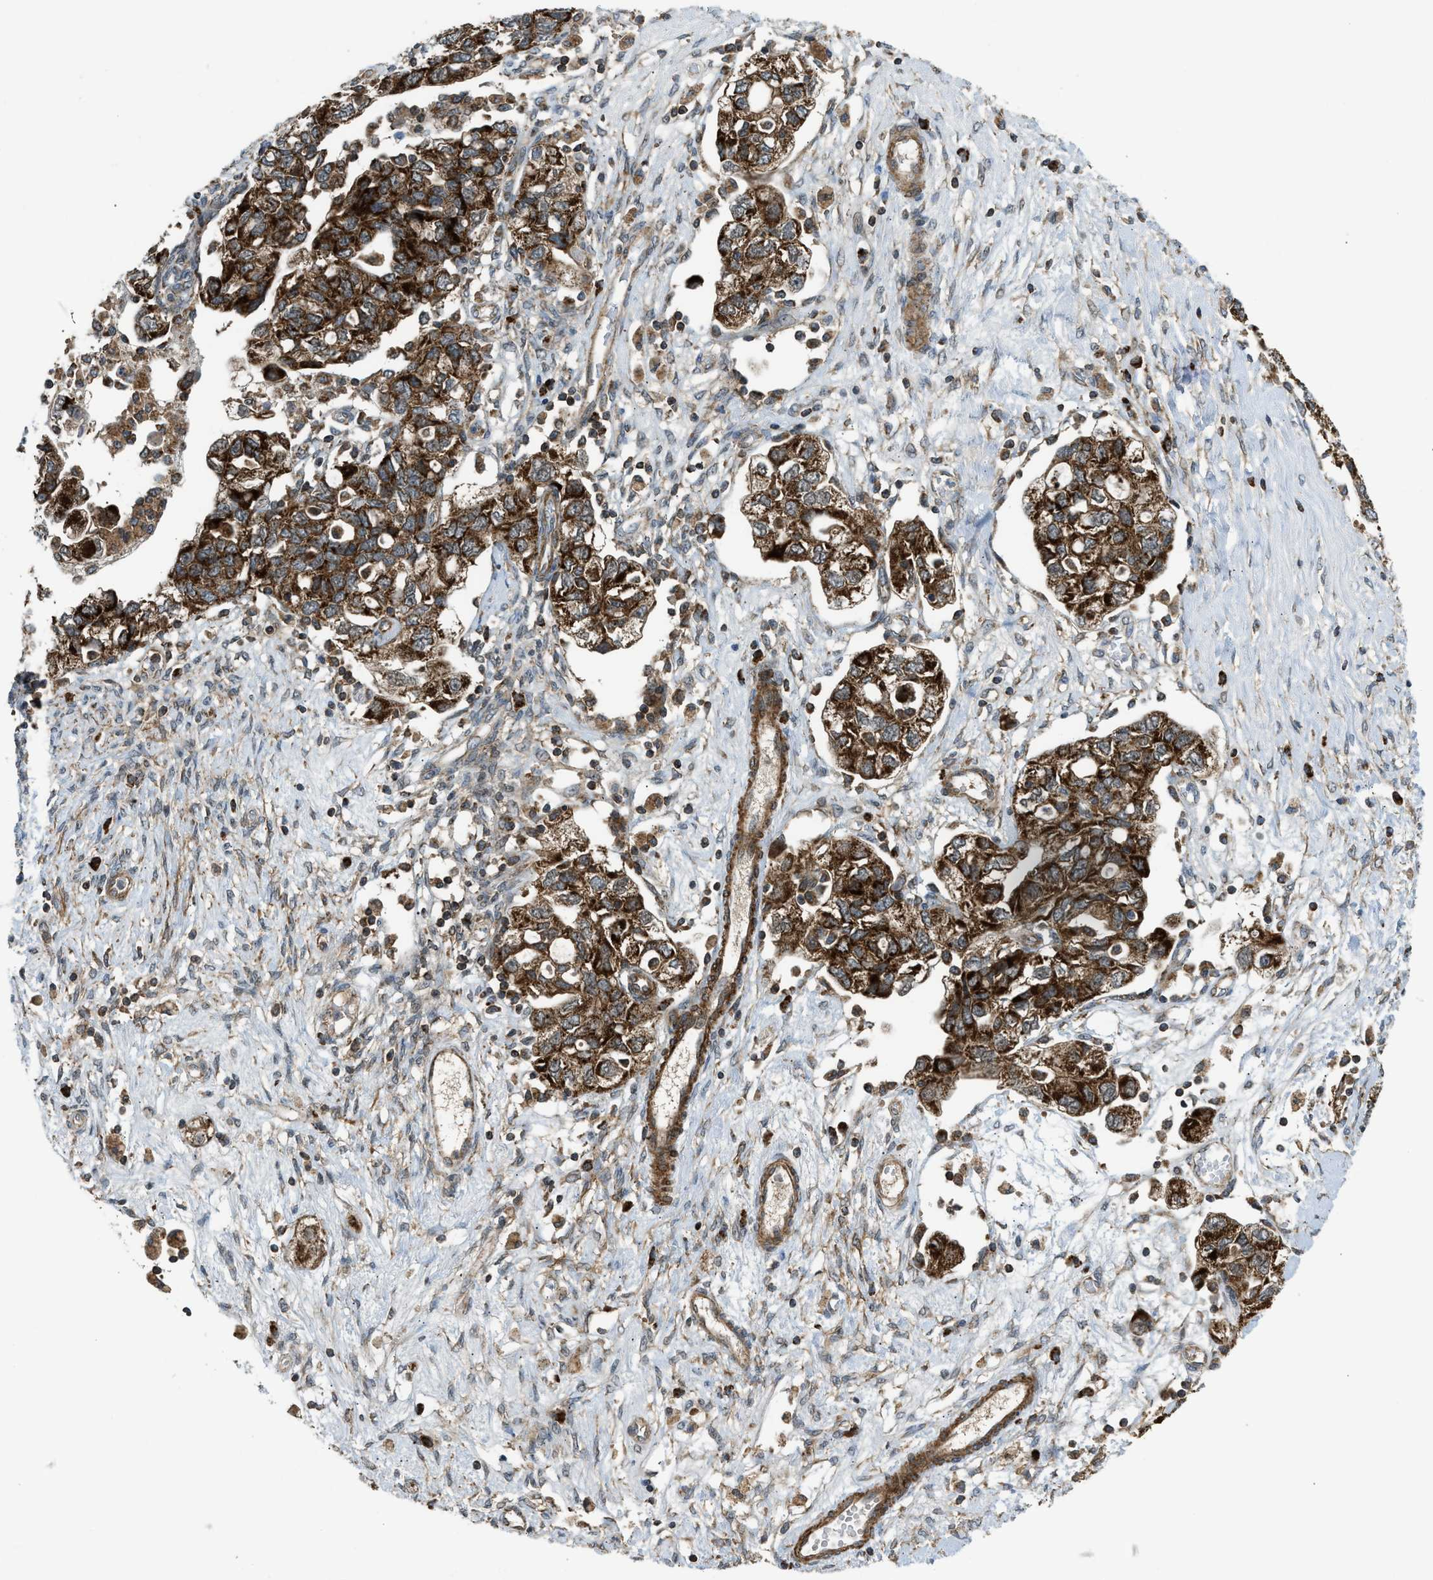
{"staining": {"intensity": "strong", "quantity": ">75%", "location": "cytoplasmic/membranous"}, "tissue": "ovarian cancer", "cell_type": "Tumor cells", "image_type": "cancer", "snomed": [{"axis": "morphology", "description": "Carcinoma, NOS"}, {"axis": "morphology", "description": "Cystadenocarcinoma, serous, NOS"}, {"axis": "topography", "description": "Ovary"}], "caption": "A high-resolution photomicrograph shows IHC staining of ovarian cancer, which displays strong cytoplasmic/membranous positivity in approximately >75% of tumor cells.", "gene": "SESN2", "patient": {"sex": "female", "age": 69}}